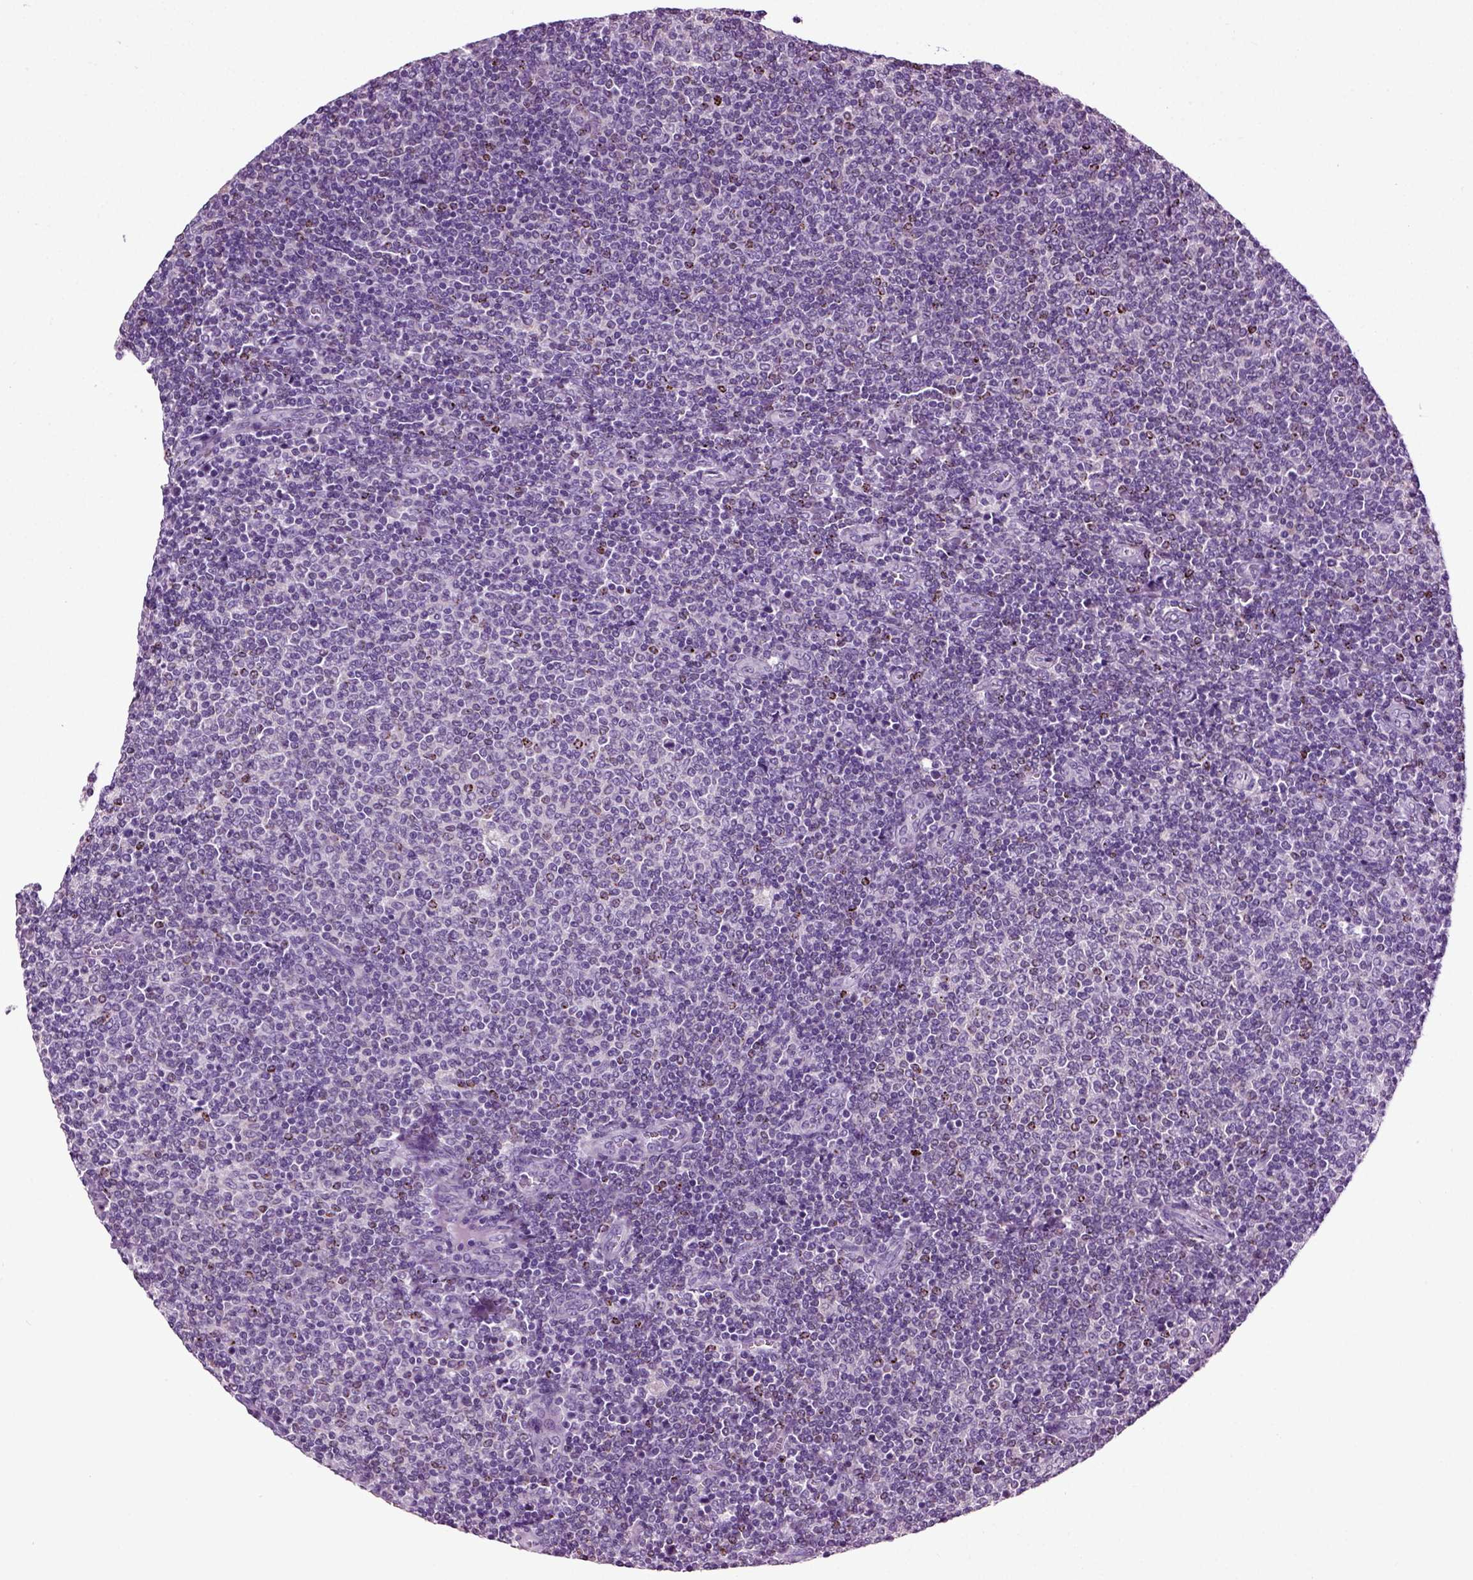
{"staining": {"intensity": "negative", "quantity": "none", "location": "none"}, "tissue": "lymphoma", "cell_type": "Tumor cells", "image_type": "cancer", "snomed": [{"axis": "morphology", "description": "Malignant lymphoma, non-Hodgkin's type, Low grade"}, {"axis": "topography", "description": "Lymph node"}], "caption": "Photomicrograph shows no protein positivity in tumor cells of lymphoma tissue.", "gene": "DNAH10", "patient": {"sex": "male", "age": 52}}